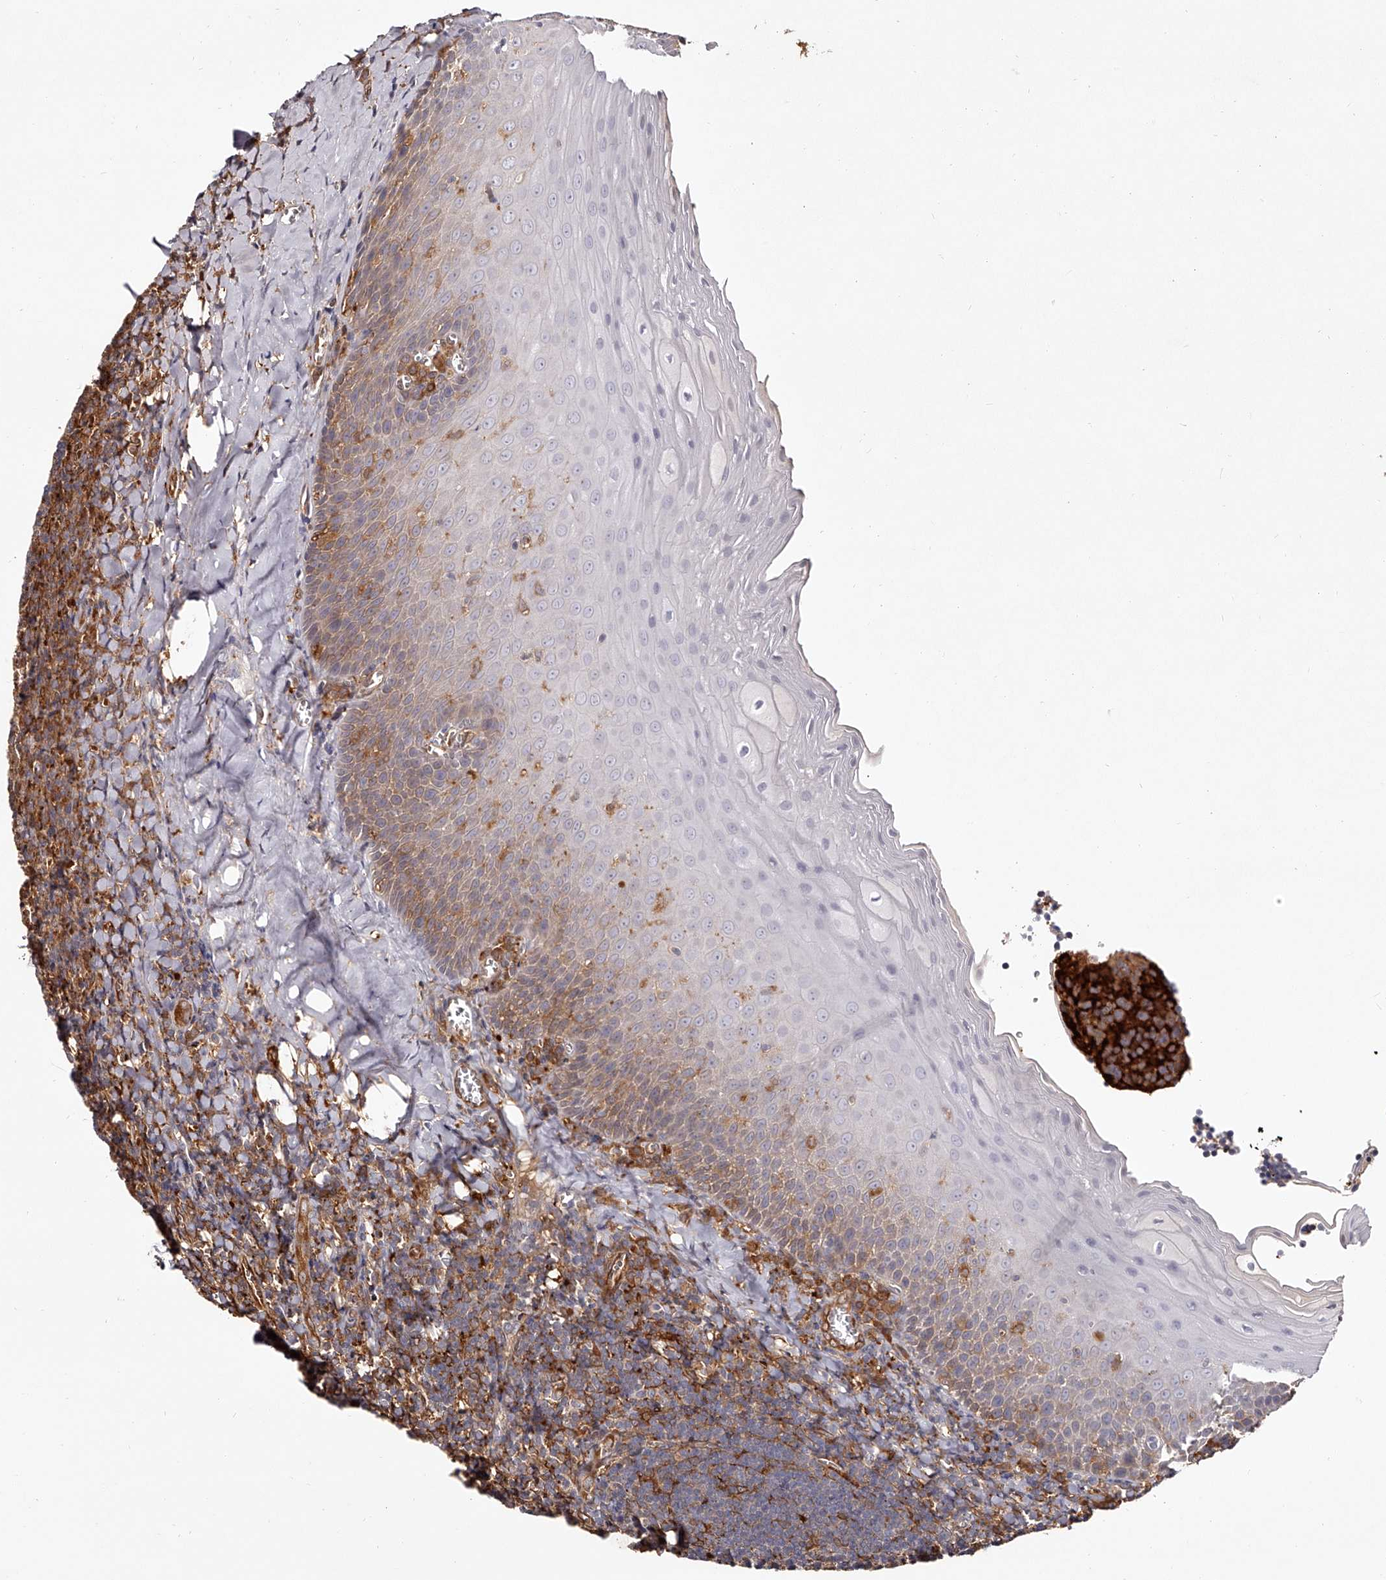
{"staining": {"intensity": "moderate", "quantity": ">75%", "location": "cytoplasmic/membranous"}, "tissue": "tonsil", "cell_type": "Germinal center cells", "image_type": "normal", "snomed": [{"axis": "morphology", "description": "Normal tissue, NOS"}, {"axis": "topography", "description": "Tonsil"}], "caption": "A histopathology image showing moderate cytoplasmic/membranous staining in about >75% of germinal center cells in normal tonsil, as visualized by brown immunohistochemical staining.", "gene": "LAP3", "patient": {"sex": "male", "age": 27}}